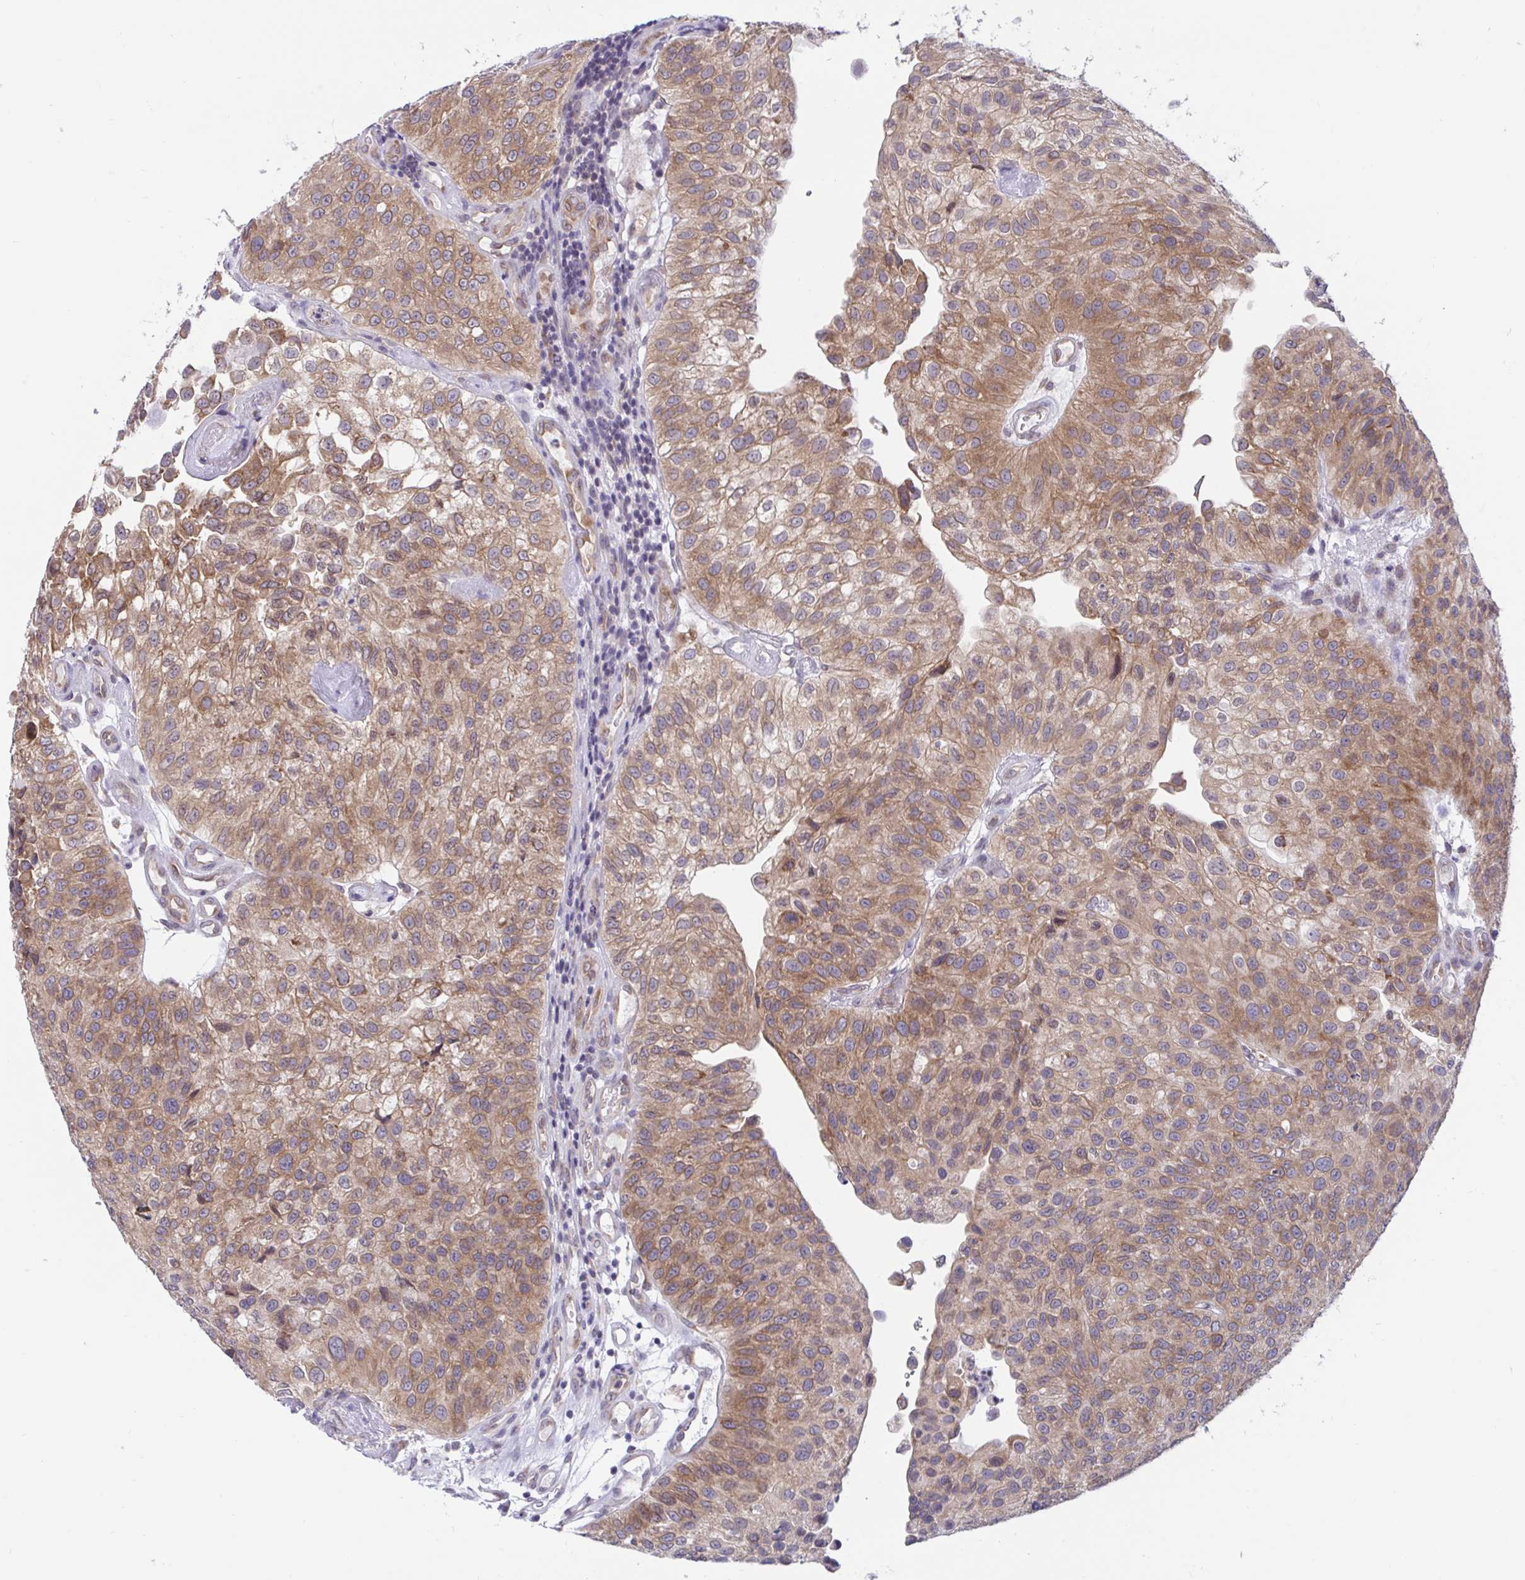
{"staining": {"intensity": "moderate", "quantity": ">75%", "location": "cytoplasmic/membranous"}, "tissue": "urothelial cancer", "cell_type": "Tumor cells", "image_type": "cancer", "snomed": [{"axis": "morphology", "description": "Urothelial carcinoma, NOS"}, {"axis": "topography", "description": "Urinary bladder"}], "caption": "Urothelial cancer stained with a protein marker displays moderate staining in tumor cells.", "gene": "CAMLG", "patient": {"sex": "male", "age": 87}}